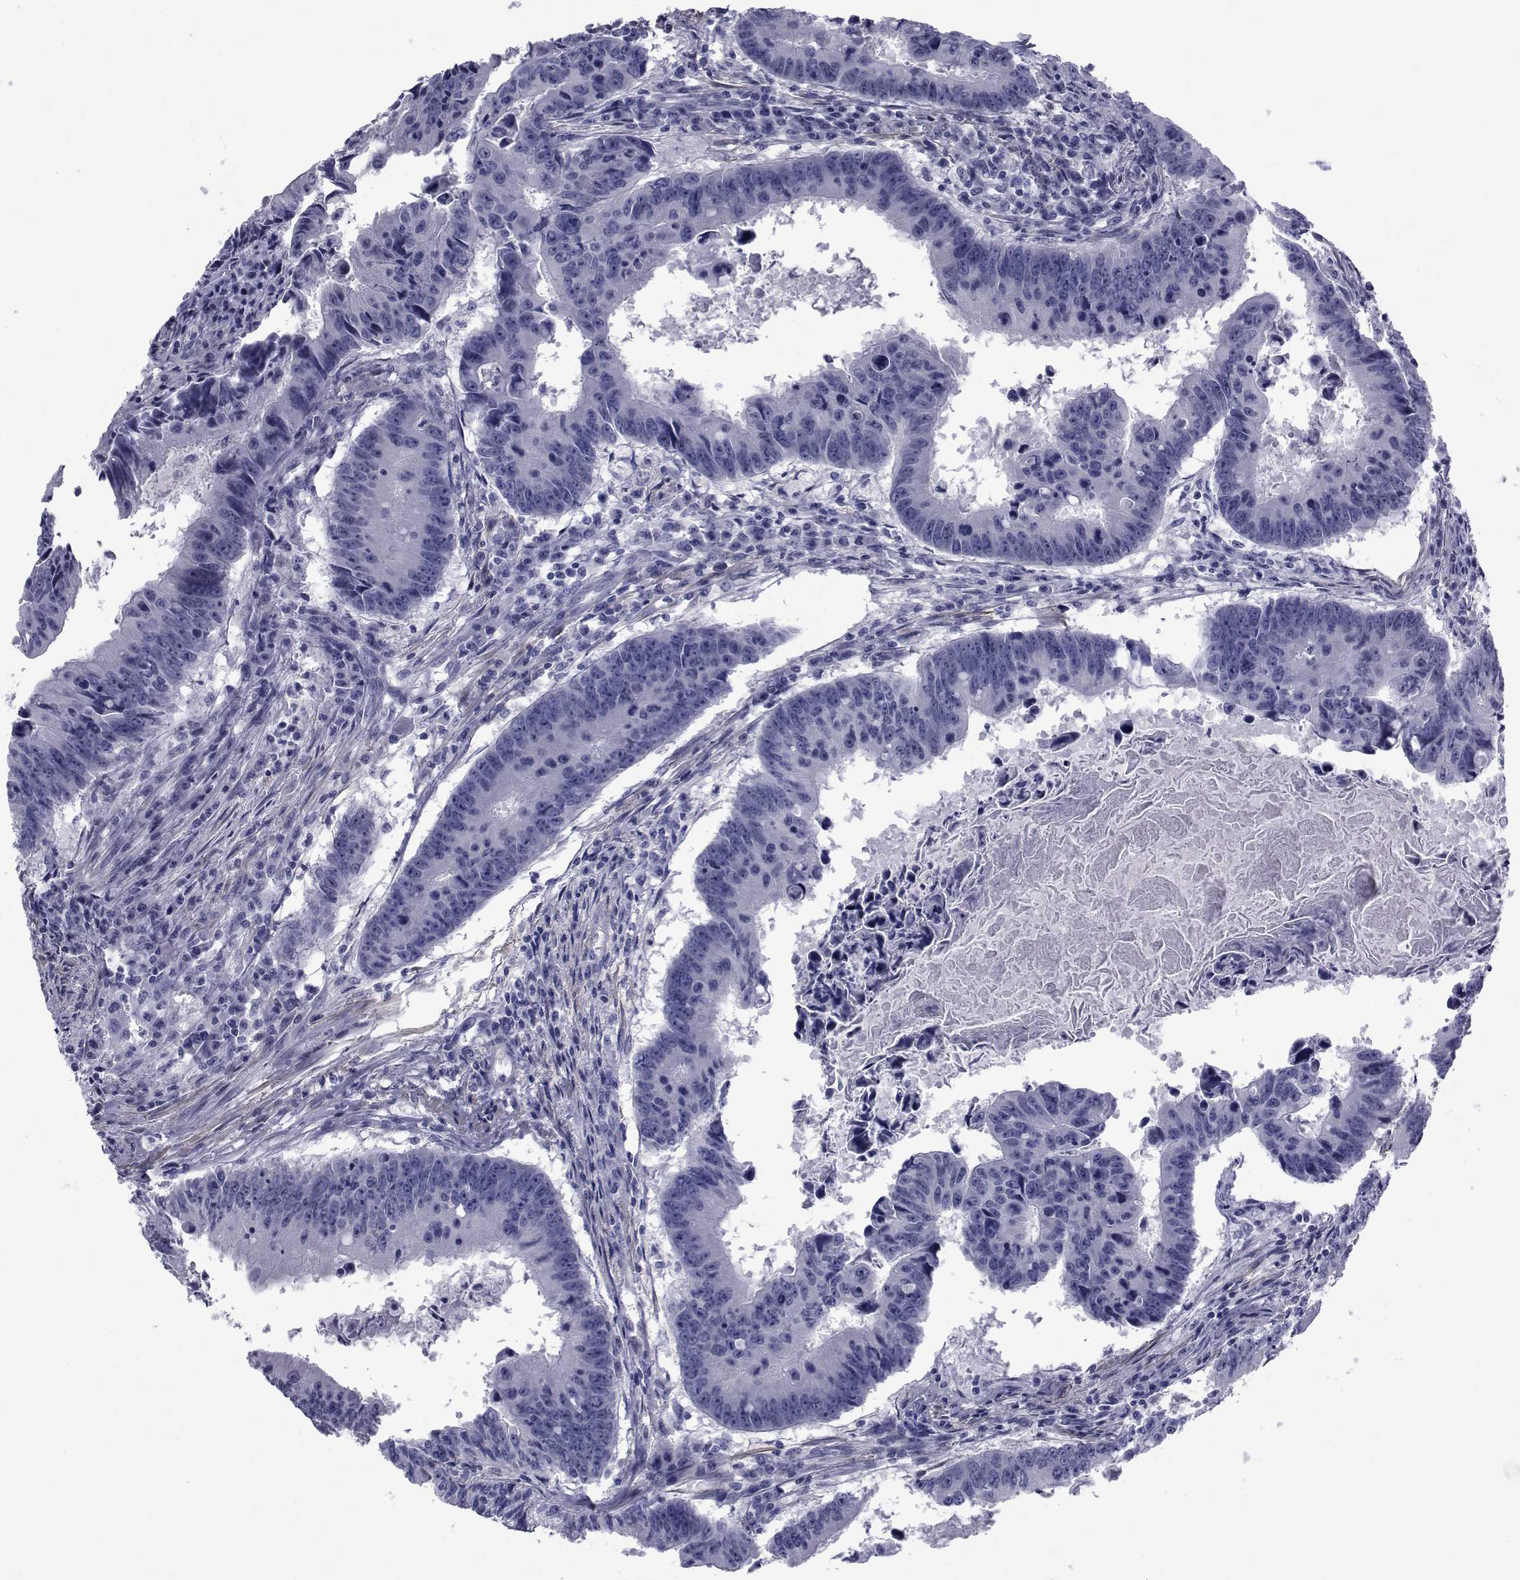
{"staining": {"intensity": "negative", "quantity": "none", "location": "none"}, "tissue": "colorectal cancer", "cell_type": "Tumor cells", "image_type": "cancer", "snomed": [{"axis": "morphology", "description": "Adenocarcinoma, NOS"}, {"axis": "topography", "description": "Colon"}], "caption": "There is no significant staining in tumor cells of colorectal adenocarcinoma.", "gene": "GKAP1", "patient": {"sex": "female", "age": 87}}